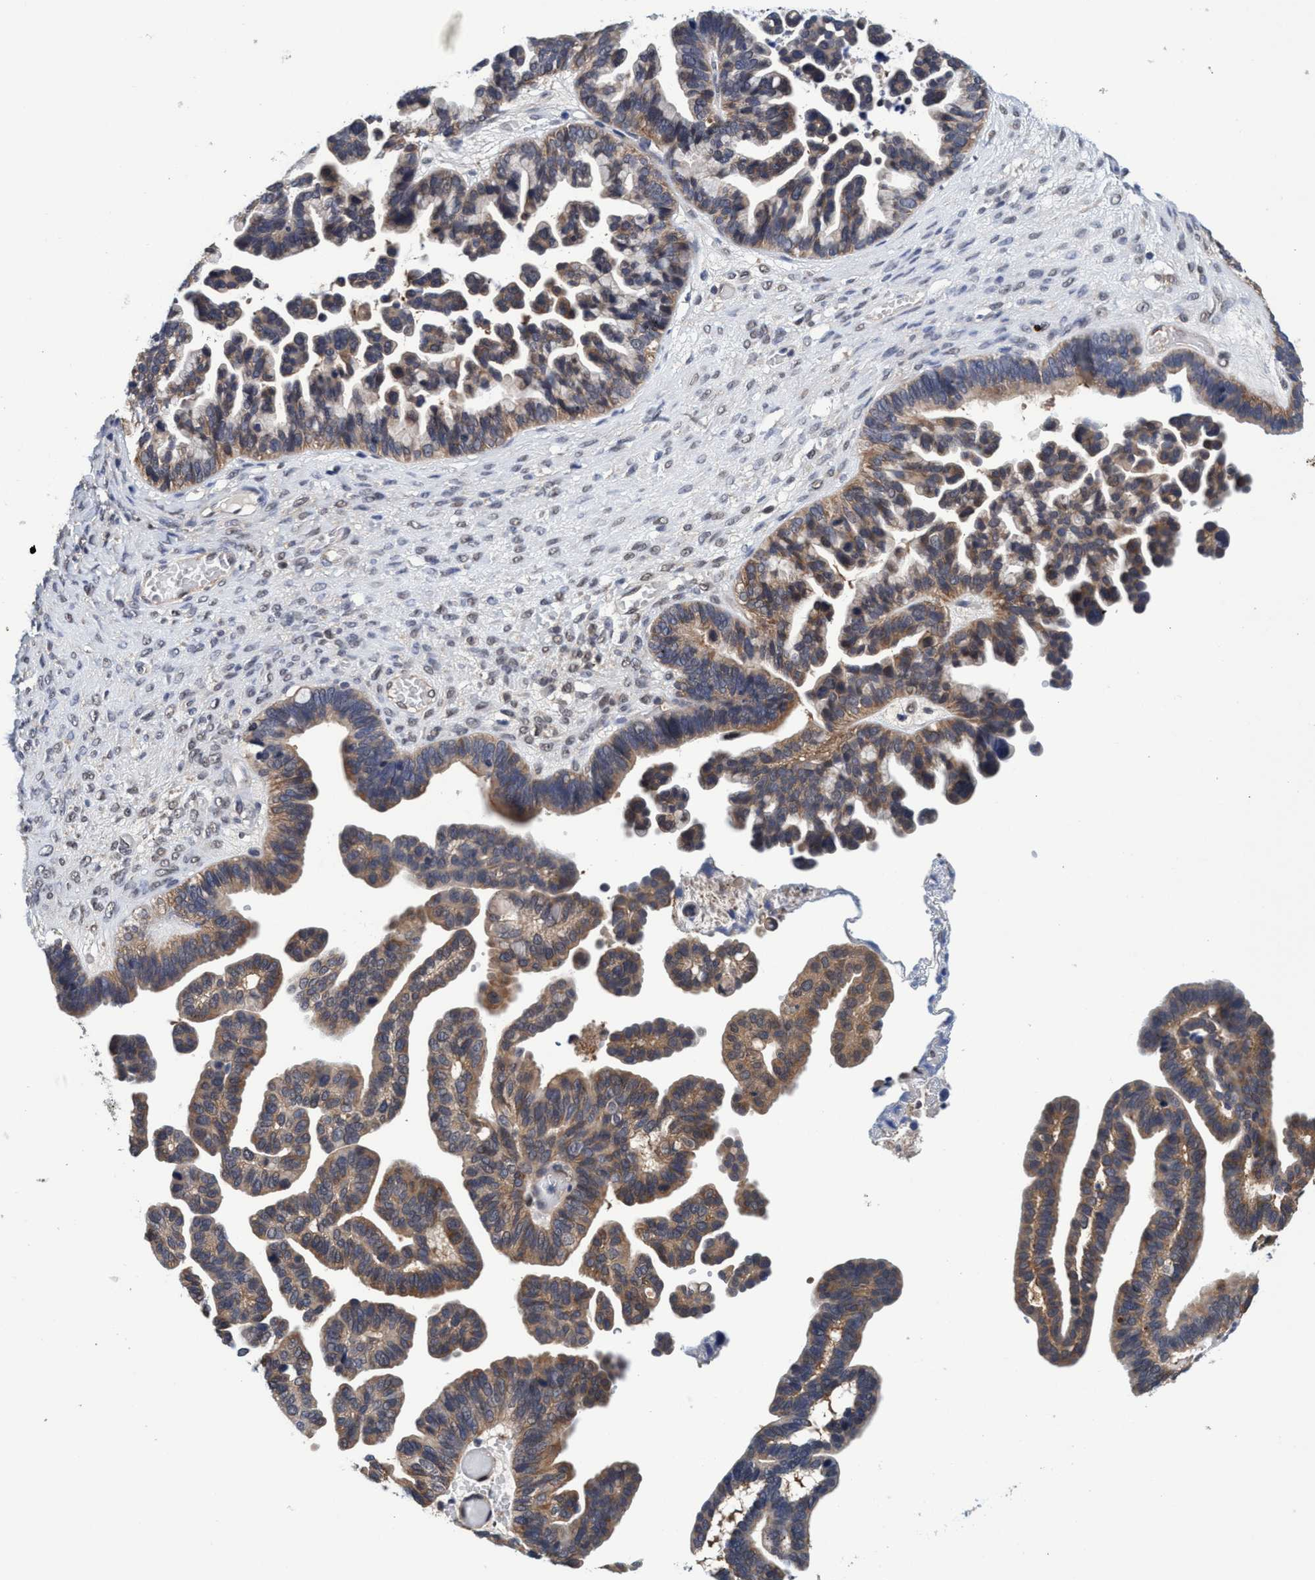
{"staining": {"intensity": "weak", "quantity": ">75%", "location": "cytoplasmic/membranous"}, "tissue": "ovarian cancer", "cell_type": "Tumor cells", "image_type": "cancer", "snomed": [{"axis": "morphology", "description": "Cystadenocarcinoma, serous, NOS"}, {"axis": "topography", "description": "Ovary"}], "caption": "Immunohistochemistry staining of ovarian cancer, which exhibits low levels of weak cytoplasmic/membranous staining in approximately >75% of tumor cells indicating weak cytoplasmic/membranous protein positivity. The staining was performed using DAB (brown) for protein detection and nuclei were counterstained in hematoxylin (blue).", "gene": "PSMD12", "patient": {"sex": "female", "age": 56}}